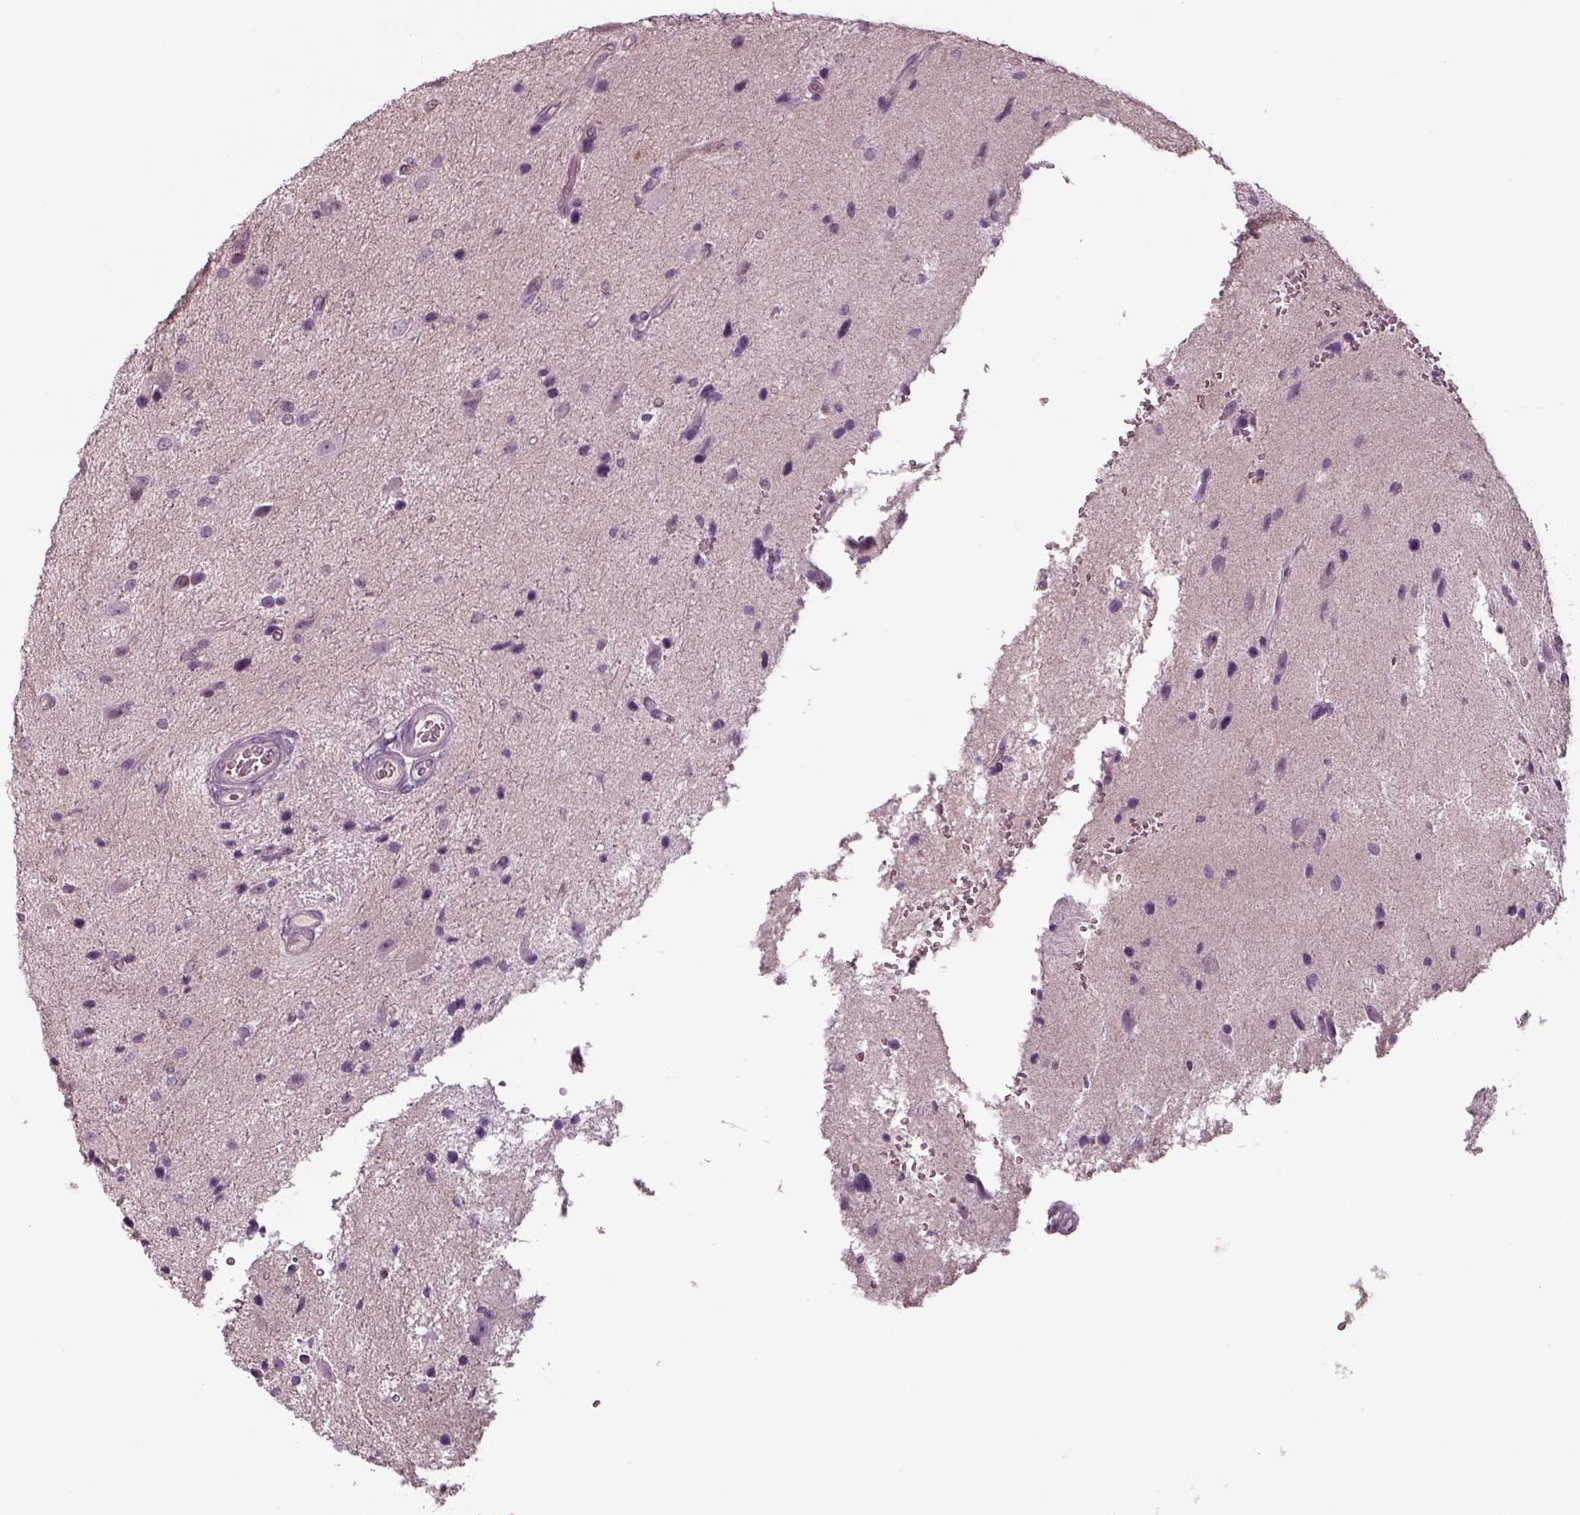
{"staining": {"intensity": "negative", "quantity": "none", "location": "none"}, "tissue": "glioma", "cell_type": "Tumor cells", "image_type": "cancer", "snomed": [{"axis": "morphology", "description": "Glioma, malignant, Low grade"}, {"axis": "topography", "description": "Brain"}], "caption": "Glioma was stained to show a protein in brown. There is no significant staining in tumor cells. (Brightfield microscopy of DAB (3,3'-diaminobenzidine) IHC at high magnification).", "gene": "SEPTIN14", "patient": {"sex": "female", "age": 32}}